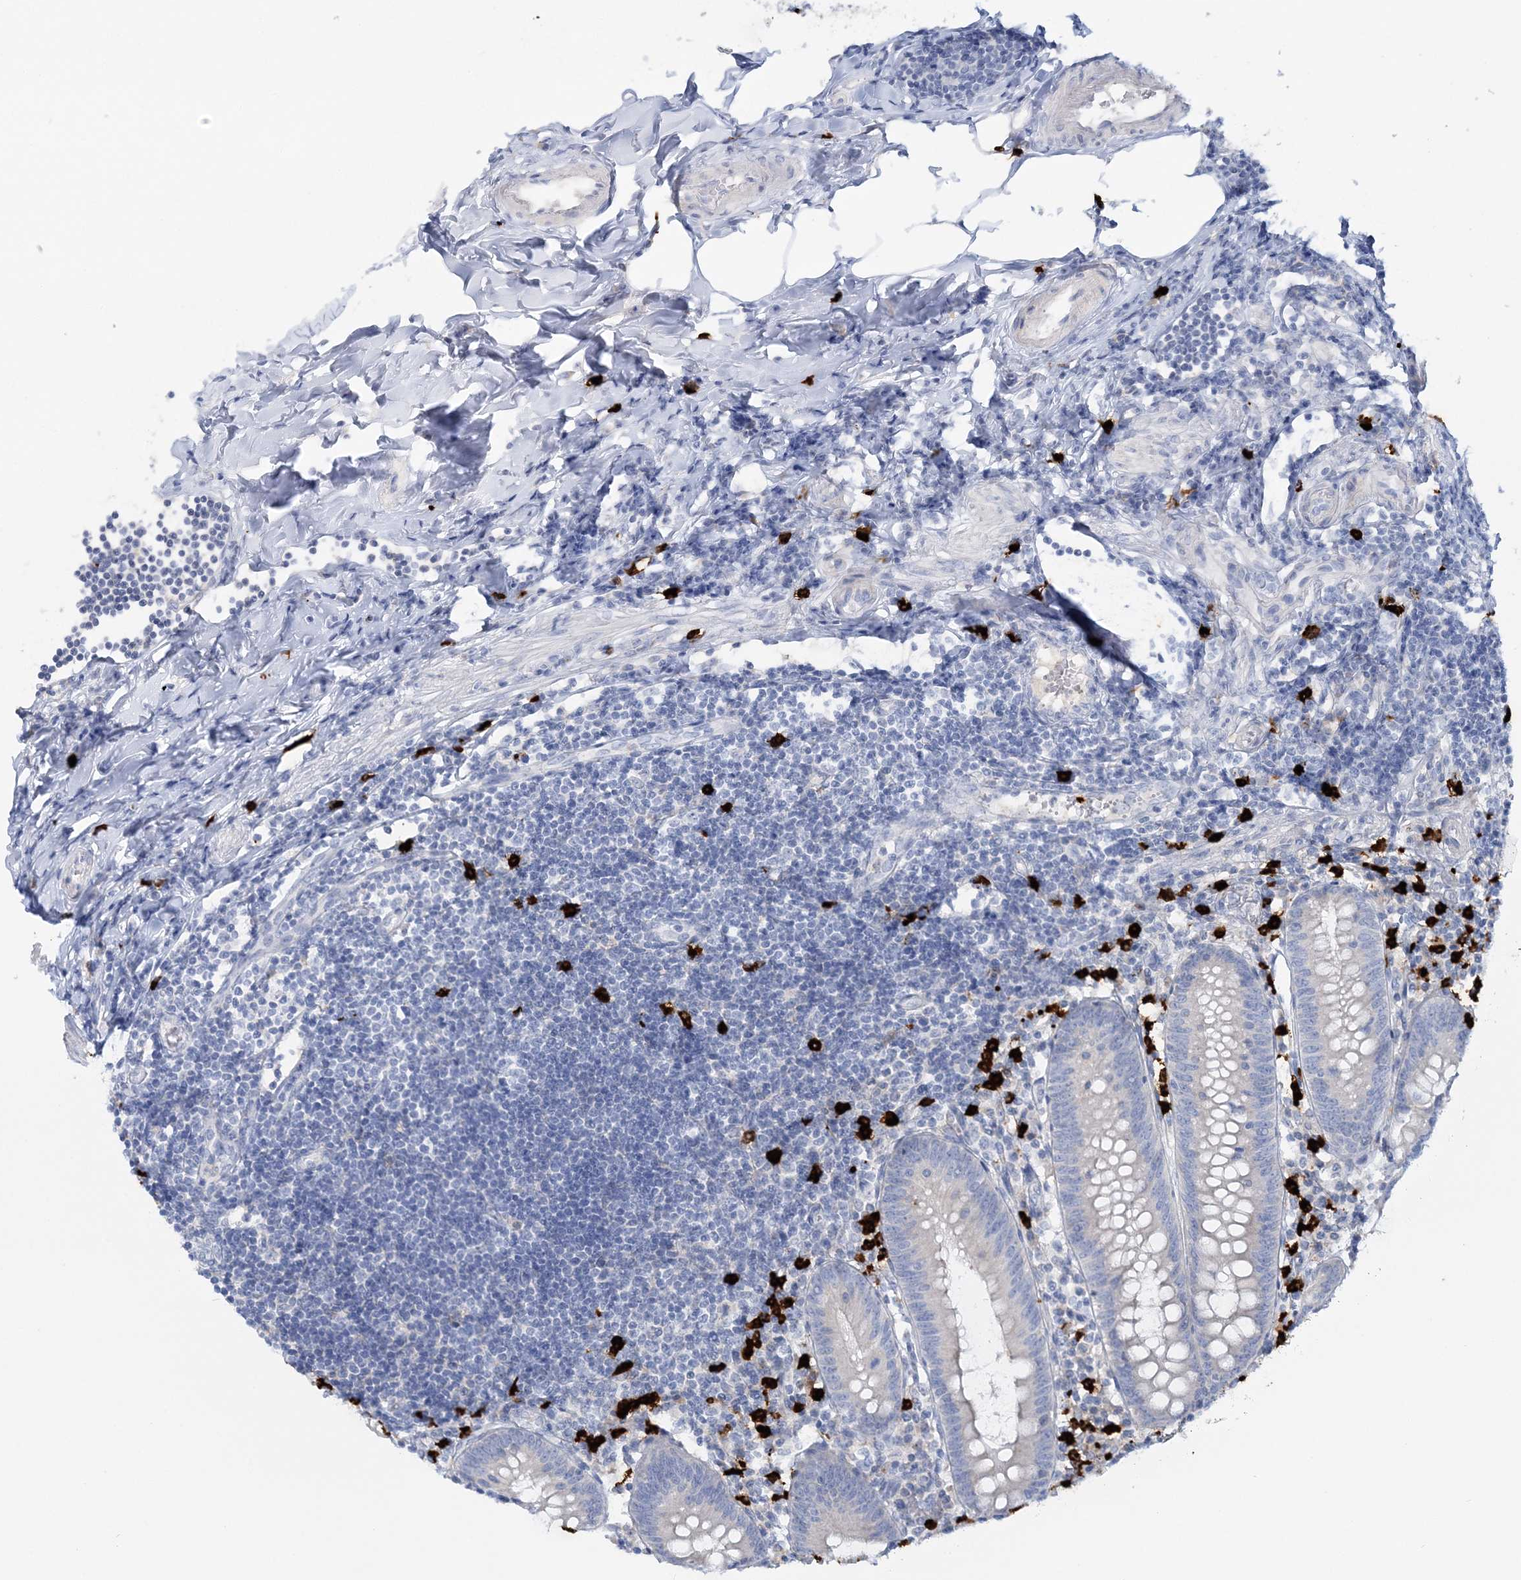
{"staining": {"intensity": "negative", "quantity": "none", "location": "none"}, "tissue": "appendix", "cell_type": "Glandular cells", "image_type": "normal", "snomed": [{"axis": "morphology", "description": "Normal tissue, NOS"}, {"axis": "topography", "description": "Appendix"}], "caption": "The micrograph reveals no significant expression in glandular cells of appendix. Nuclei are stained in blue.", "gene": "WDSUB1", "patient": {"sex": "female", "age": 54}}